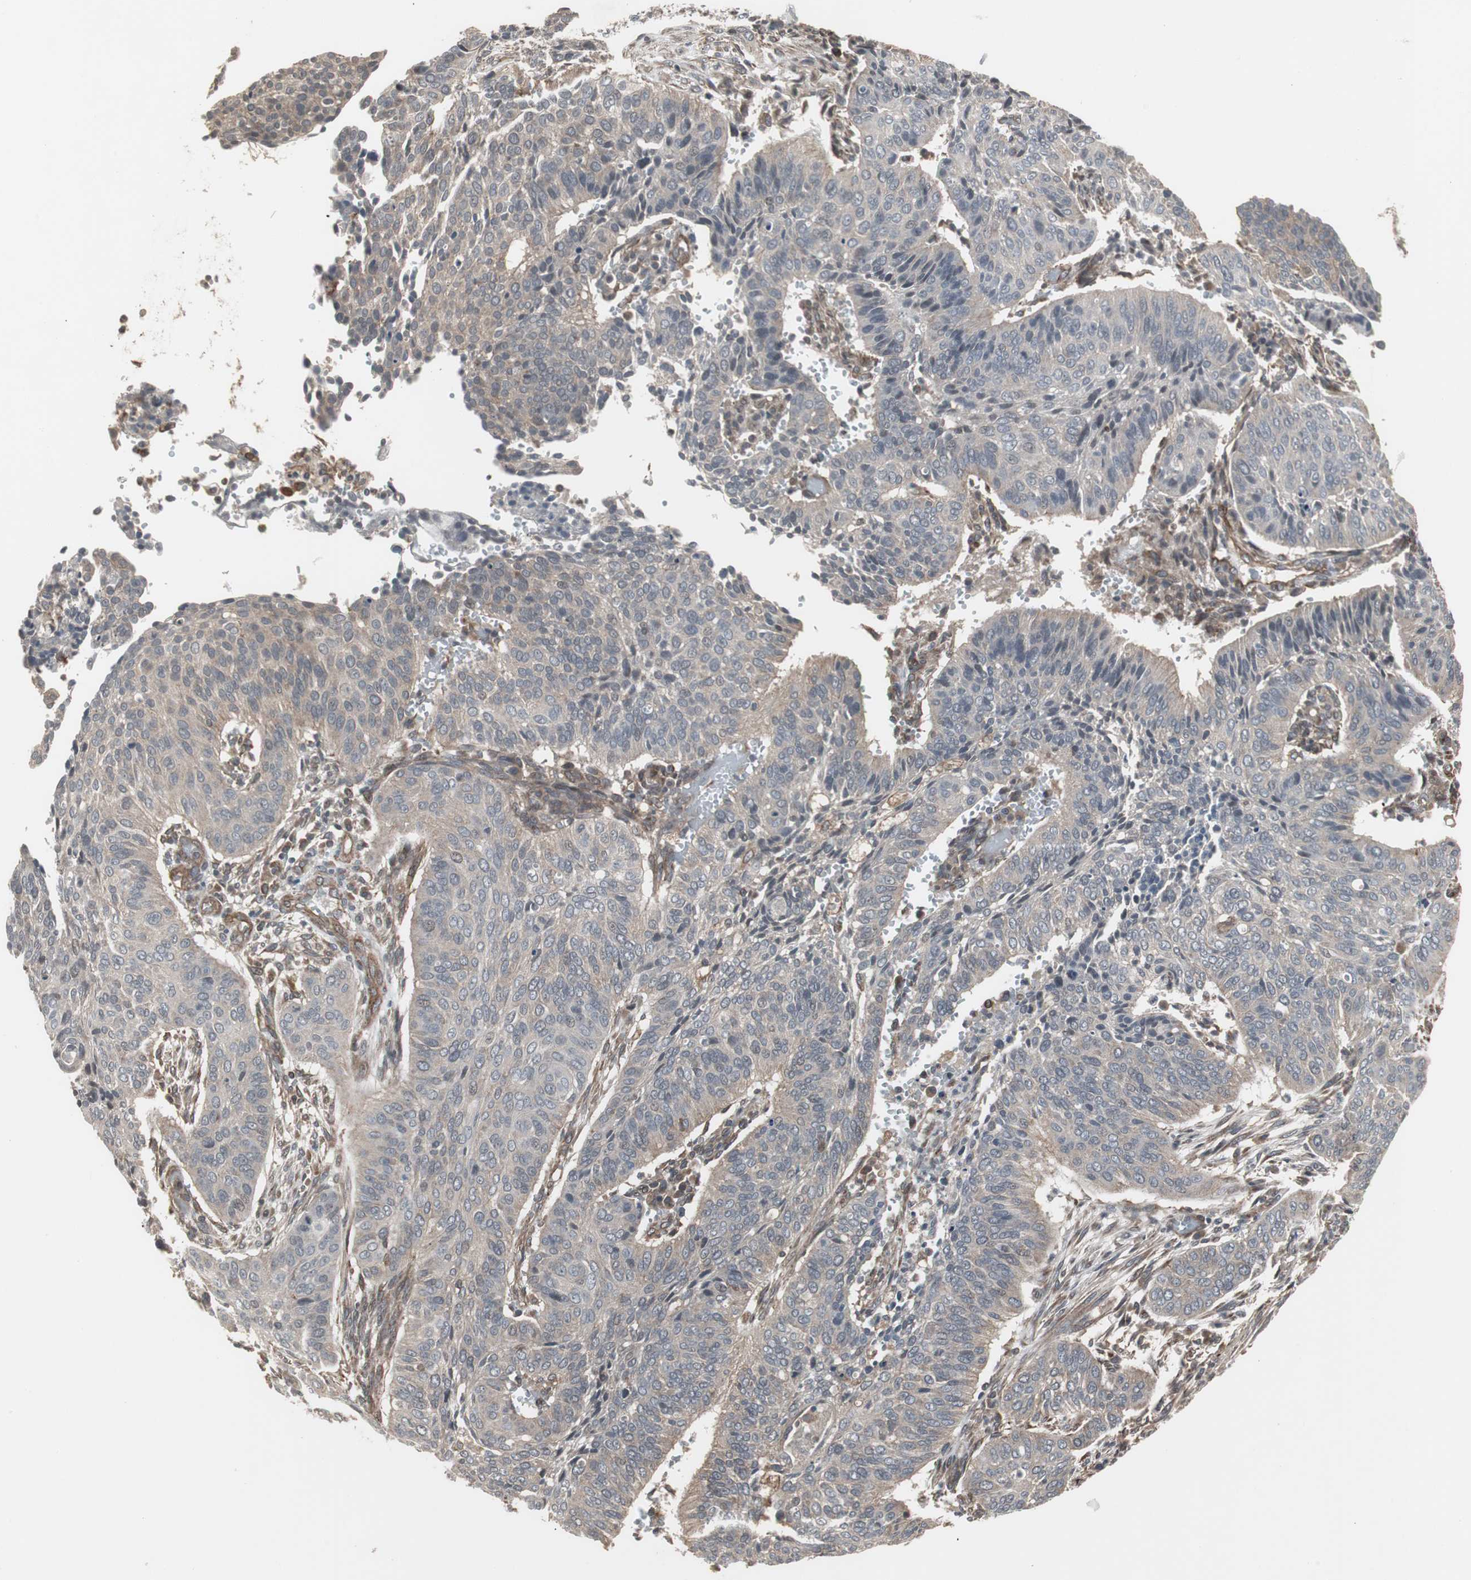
{"staining": {"intensity": "weak", "quantity": ">75%", "location": "cytoplasmic/membranous"}, "tissue": "cervical cancer", "cell_type": "Tumor cells", "image_type": "cancer", "snomed": [{"axis": "morphology", "description": "Squamous cell carcinoma, NOS"}, {"axis": "topography", "description": "Cervix"}], "caption": "Immunohistochemistry (IHC) image of human cervical cancer (squamous cell carcinoma) stained for a protein (brown), which demonstrates low levels of weak cytoplasmic/membranous expression in approximately >75% of tumor cells.", "gene": "ATP2B2", "patient": {"sex": "female", "age": 39}}